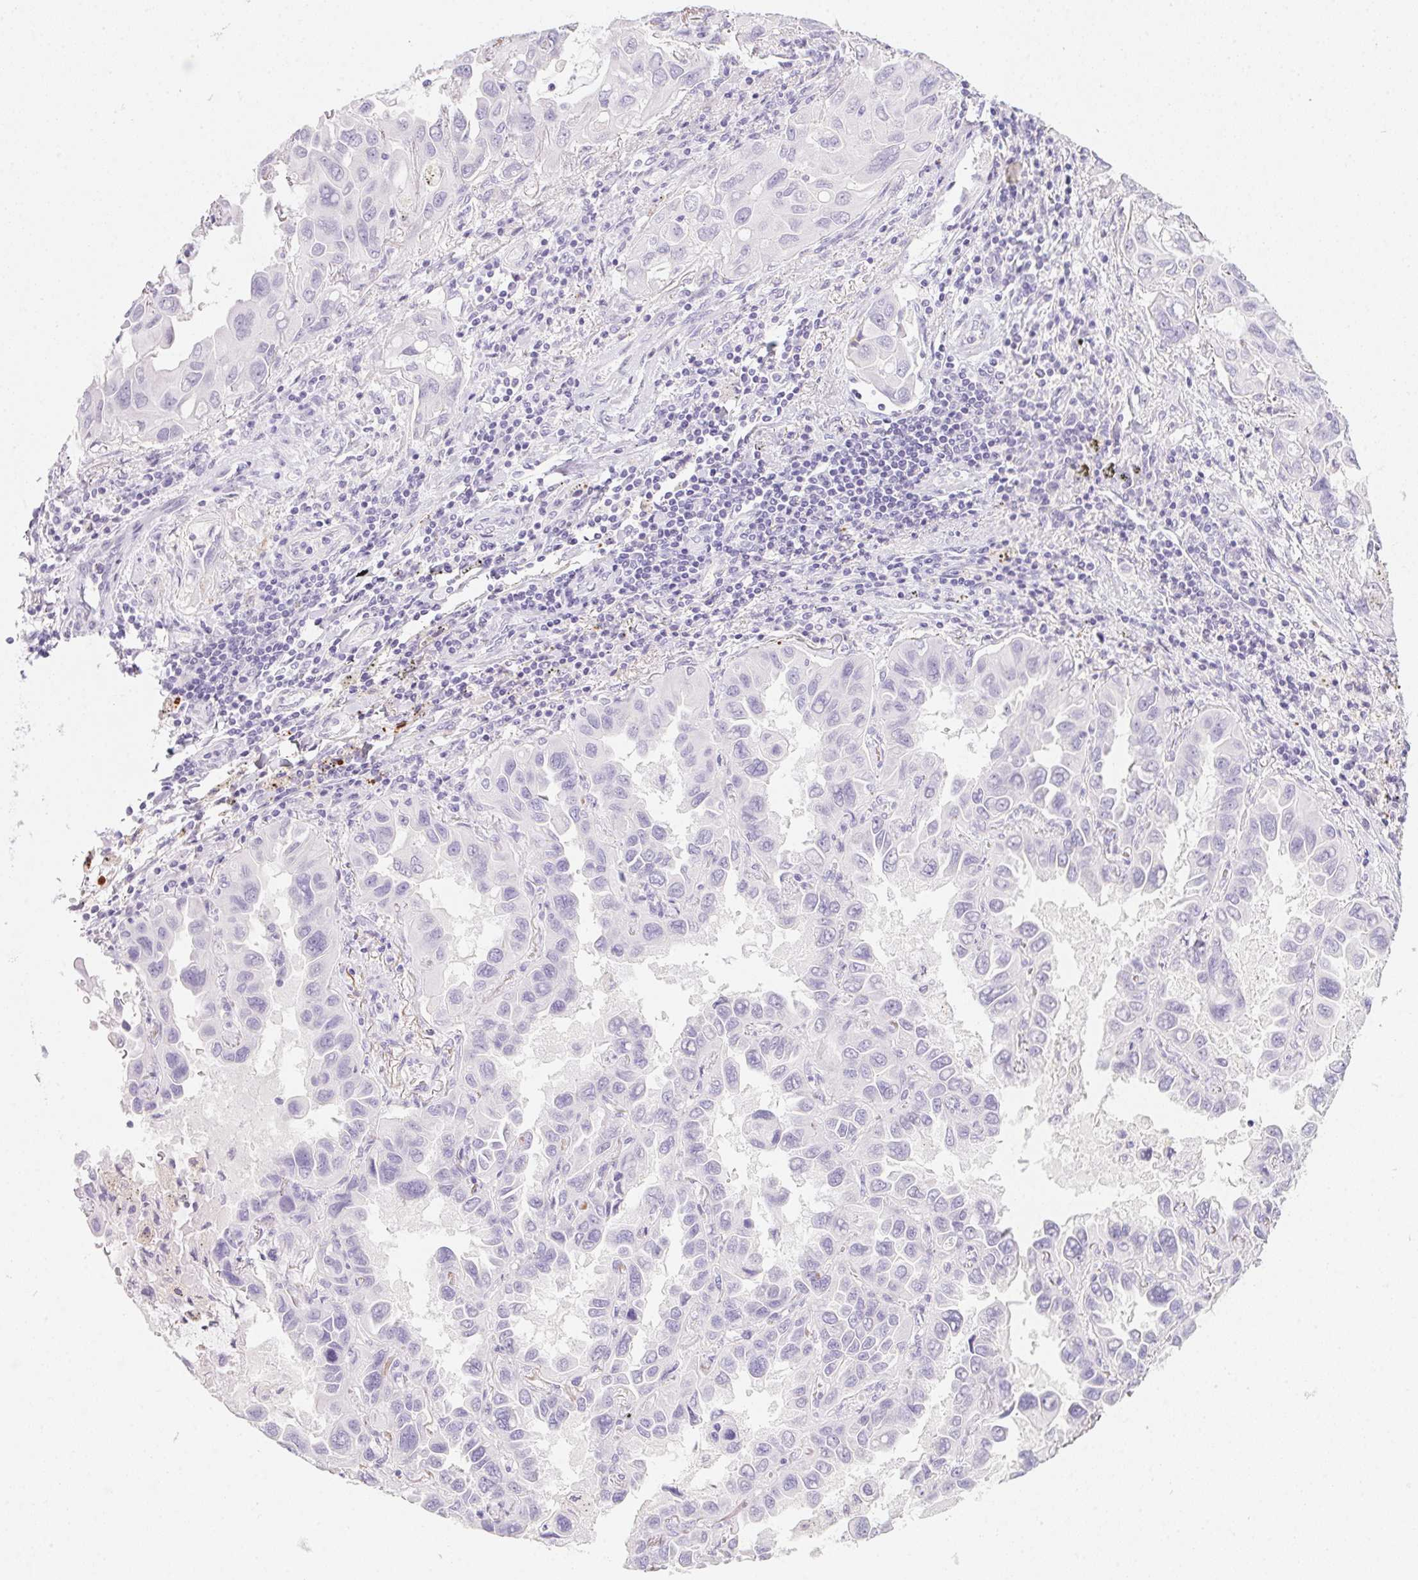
{"staining": {"intensity": "negative", "quantity": "none", "location": "none"}, "tissue": "lung cancer", "cell_type": "Tumor cells", "image_type": "cancer", "snomed": [{"axis": "morphology", "description": "Adenocarcinoma, NOS"}, {"axis": "topography", "description": "Lung"}], "caption": "There is no significant staining in tumor cells of lung cancer.", "gene": "MYL4", "patient": {"sex": "male", "age": 64}}